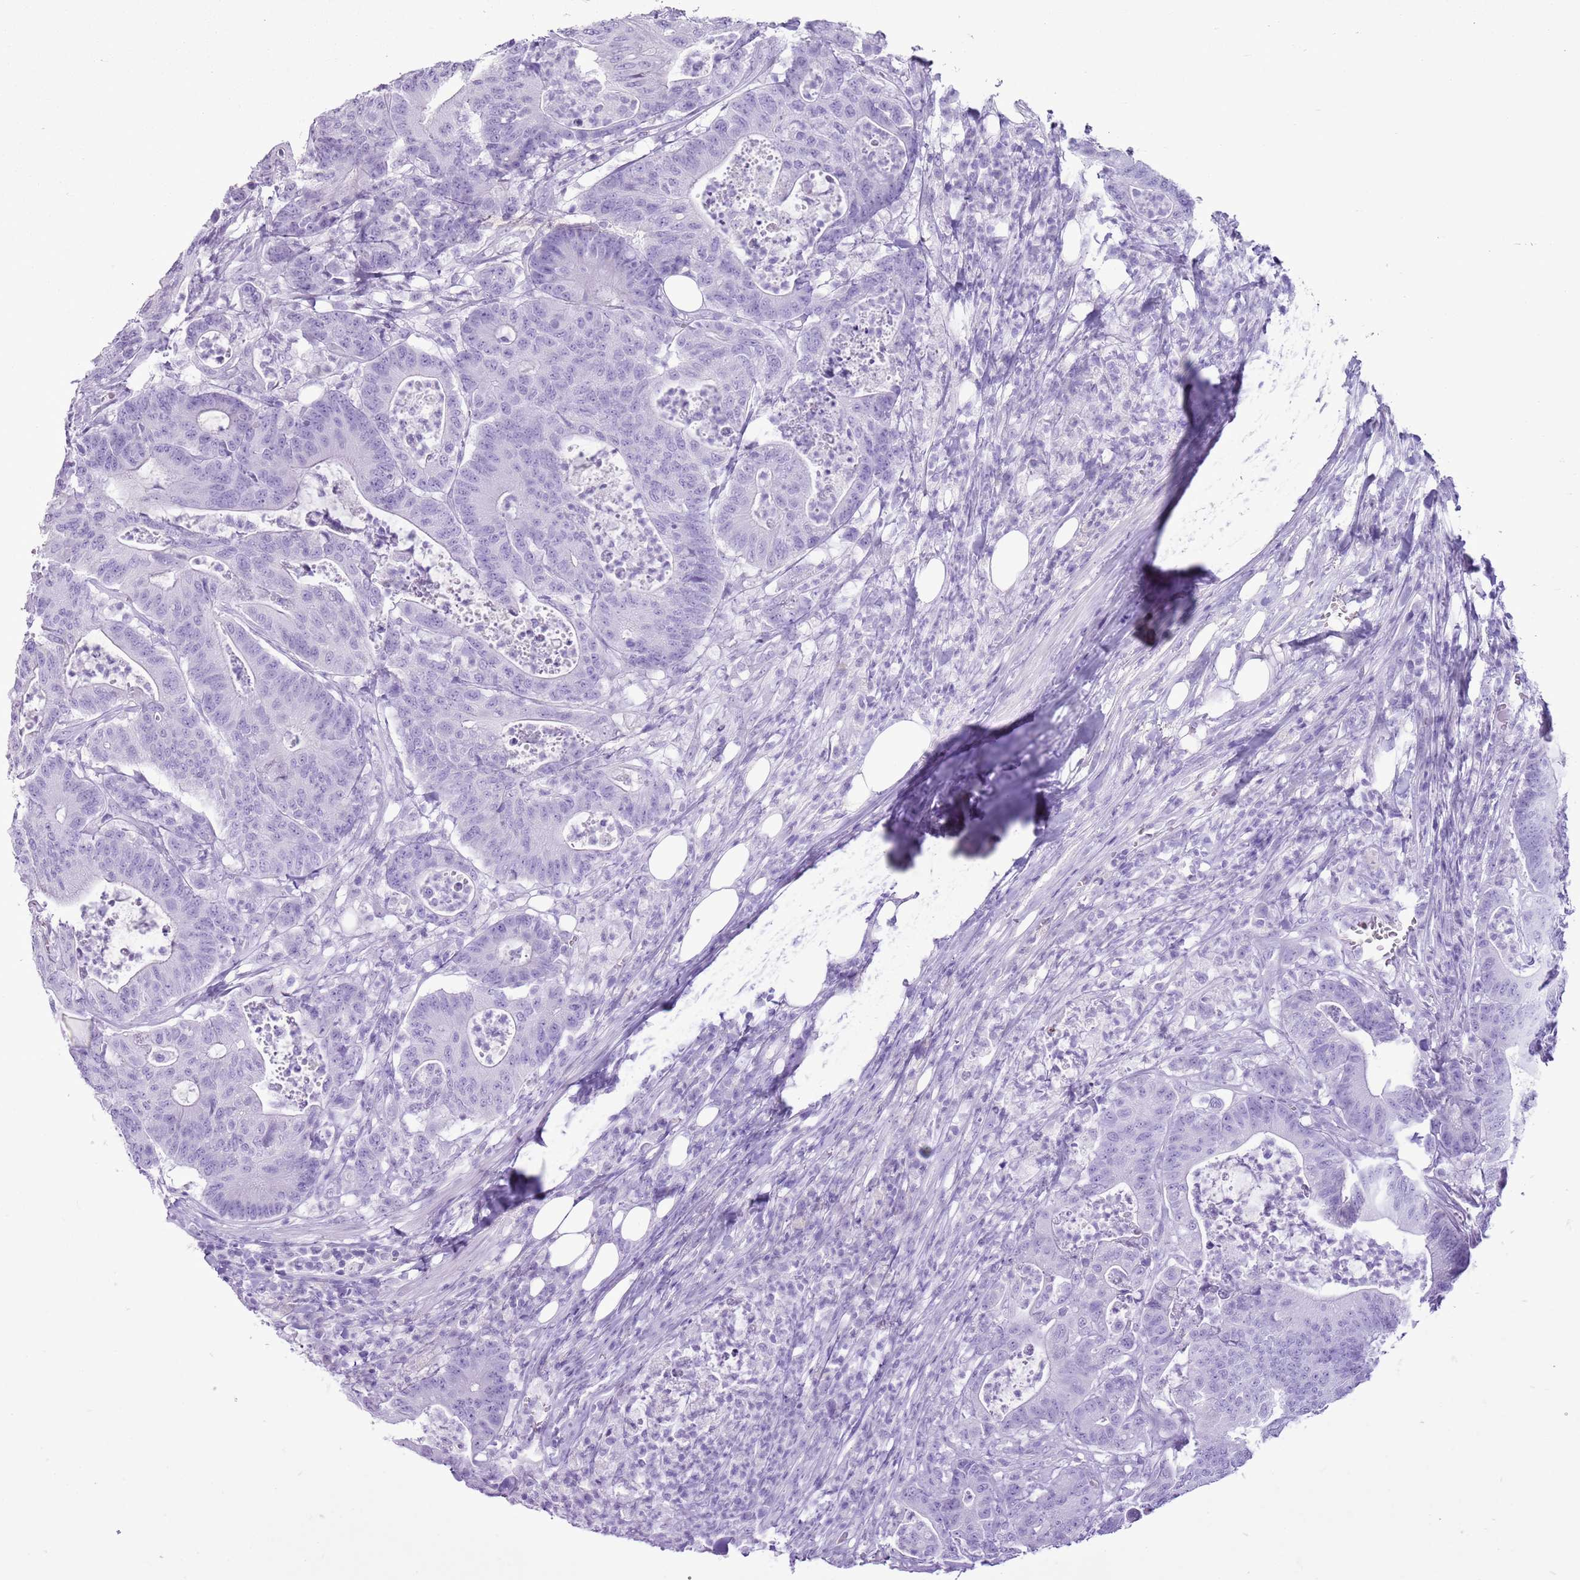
{"staining": {"intensity": "negative", "quantity": "none", "location": "none"}, "tissue": "colorectal cancer", "cell_type": "Tumor cells", "image_type": "cancer", "snomed": [{"axis": "morphology", "description": "Adenocarcinoma, NOS"}, {"axis": "topography", "description": "Colon"}], "caption": "Human colorectal cancer stained for a protein using immunohistochemistry (IHC) shows no staining in tumor cells.", "gene": "CNFN", "patient": {"sex": "female", "age": 84}}